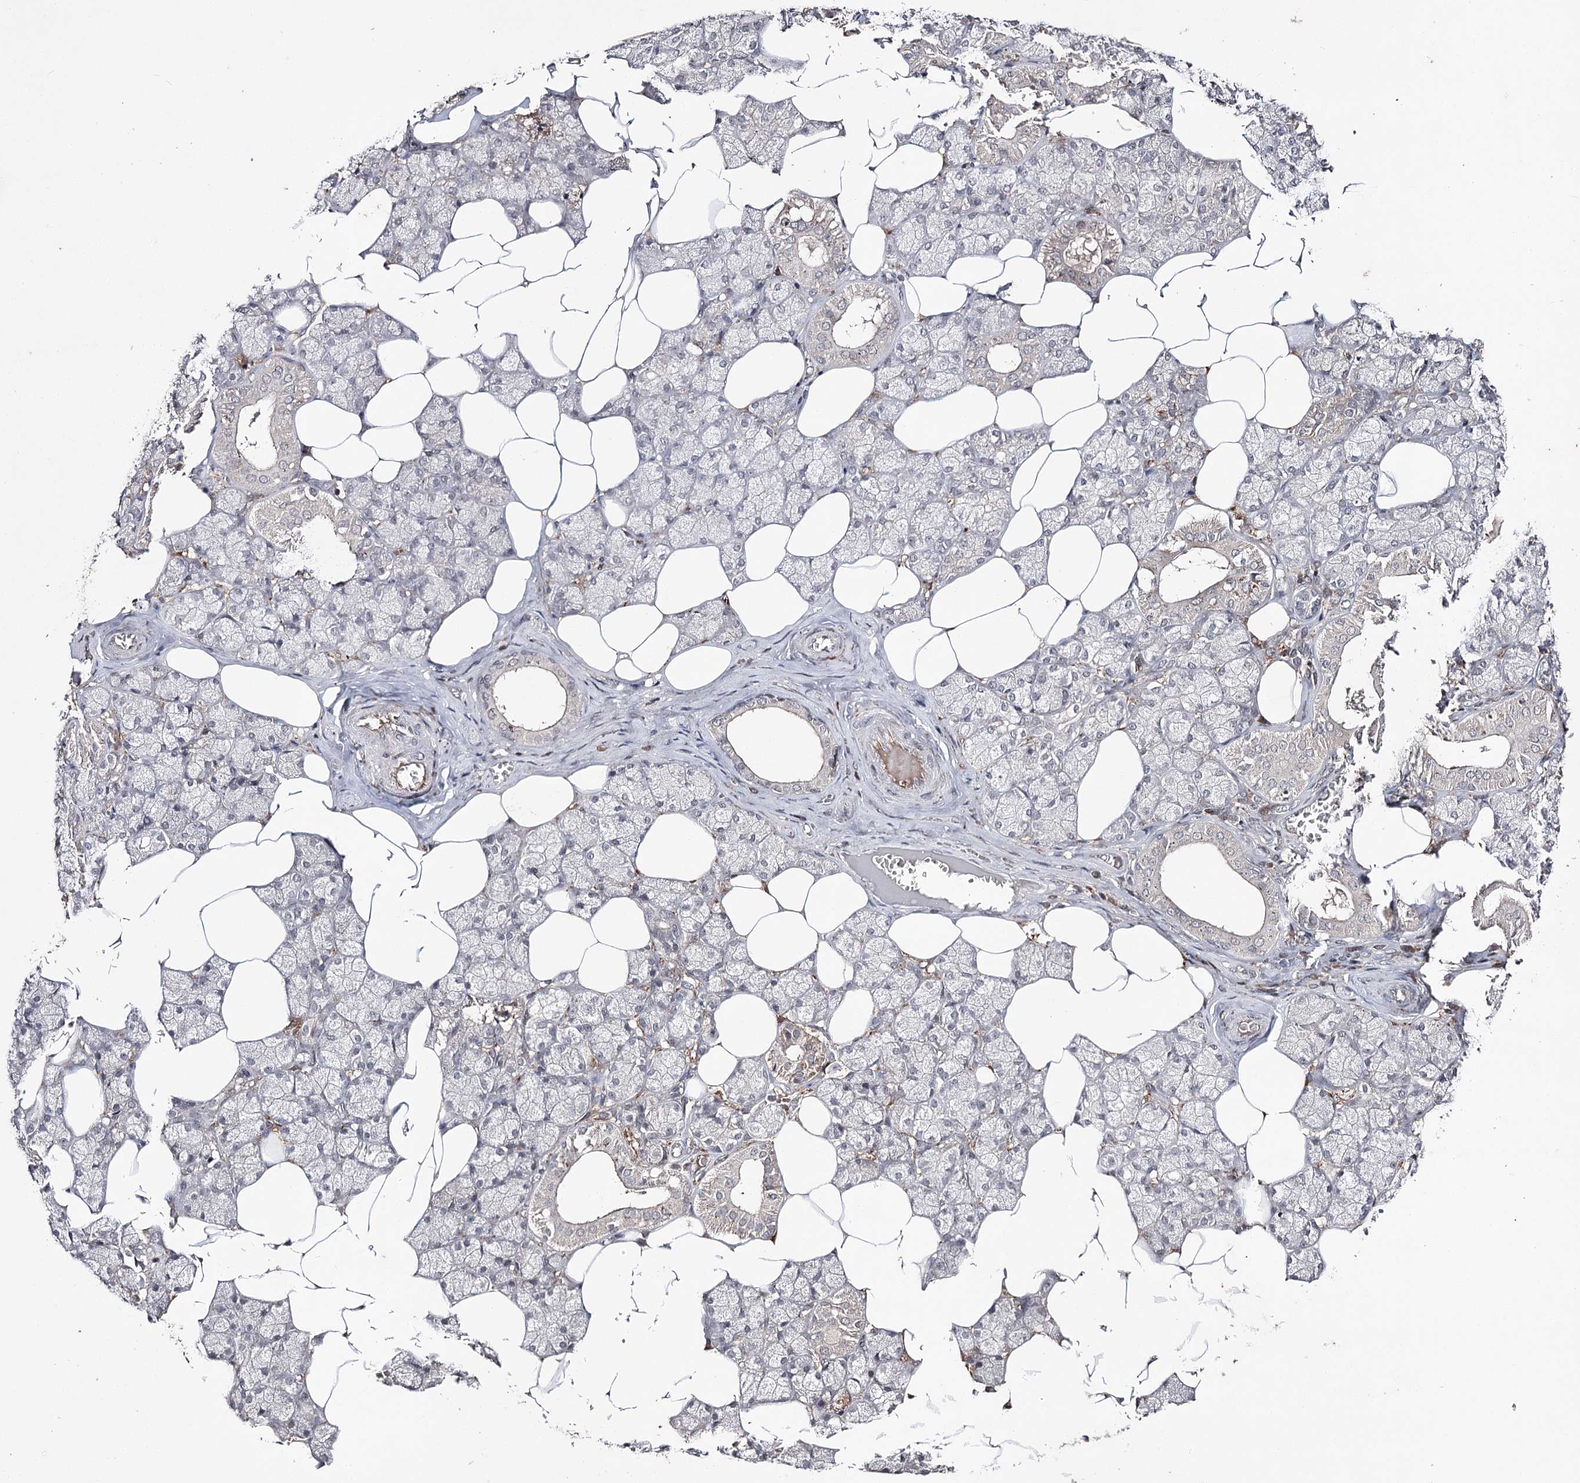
{"staining": {"intensity": "negative", "quantity": "none", "location": "none"}, "tissue": "salivary gland", "cell_type": "Glandular cells", "image_type": "normal", "snomed": [{"axis": "morphology", "description": "Normal tissue, NOS"}, {"axis": "topography", "description": "Salivary gland"}], "caption": "Glandular cells are negative for brown protein staining in normal salivary gland. (Brightfield microscopy of DAB (3,3'-diaminobenzidine) immunohistochemistry at high magnification).", "gene": "SYNGR3", "patient": {"sex": "male", "age": 62}}